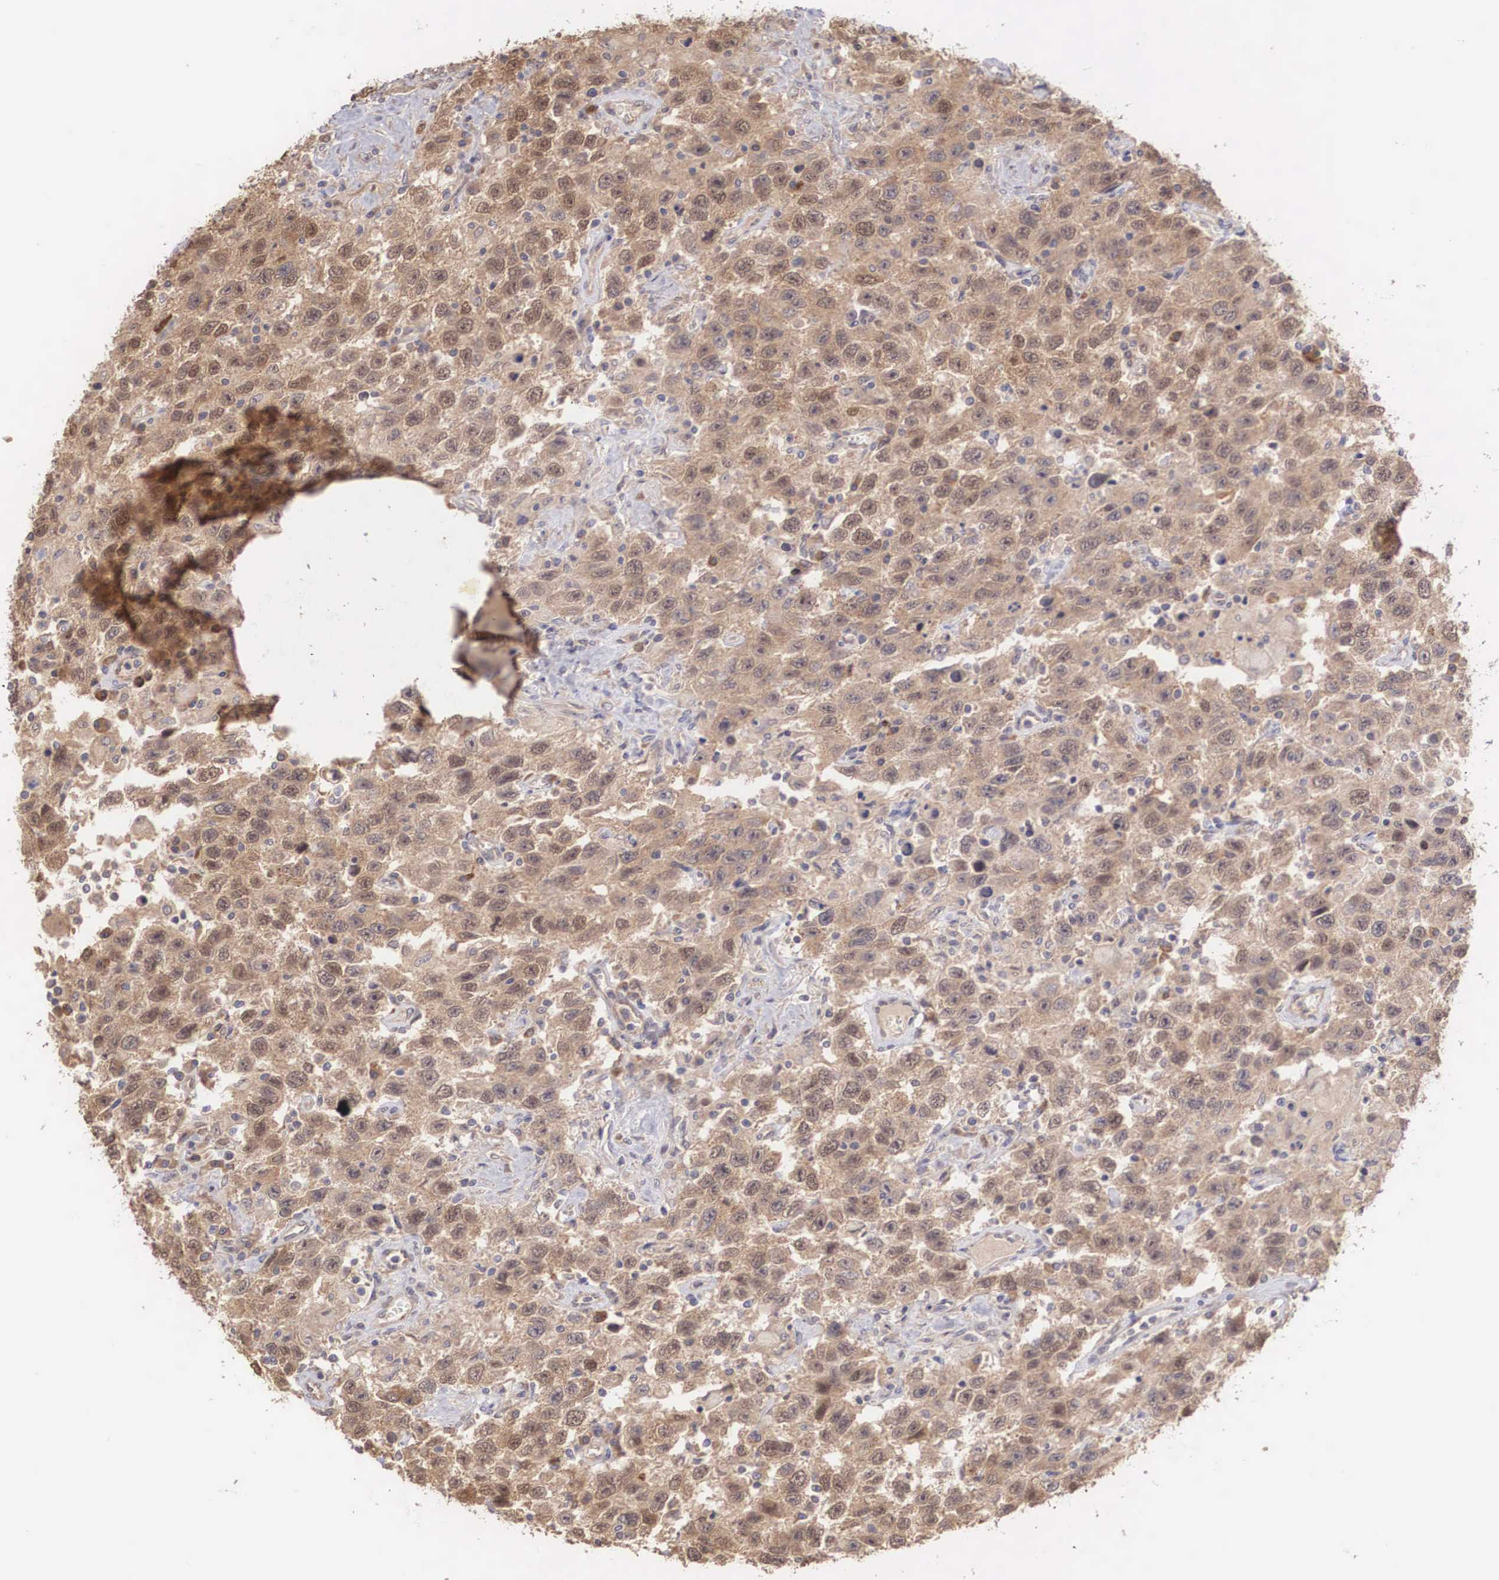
{"staining": {"intensity": "moderate", "quantity": ">75%", "location": "cytoplasmic/membranous,nuclear"}, "tissue": "testis cancer", "cell_type": "Tumor cells", "image_type": "cancer", "snomed": [{"axis": "morphology", "description": "Seminoma, NOS"}, {"axis": "topography", "description": "Testis"}], "caption": "Protein staining exhibits moderate cytoplasmic/membranous and nuclear staining in about >75% of tumor cells in testis cancer.", "gene": "DNAJB7", "patient": {"sex": "male", "age": 41}}